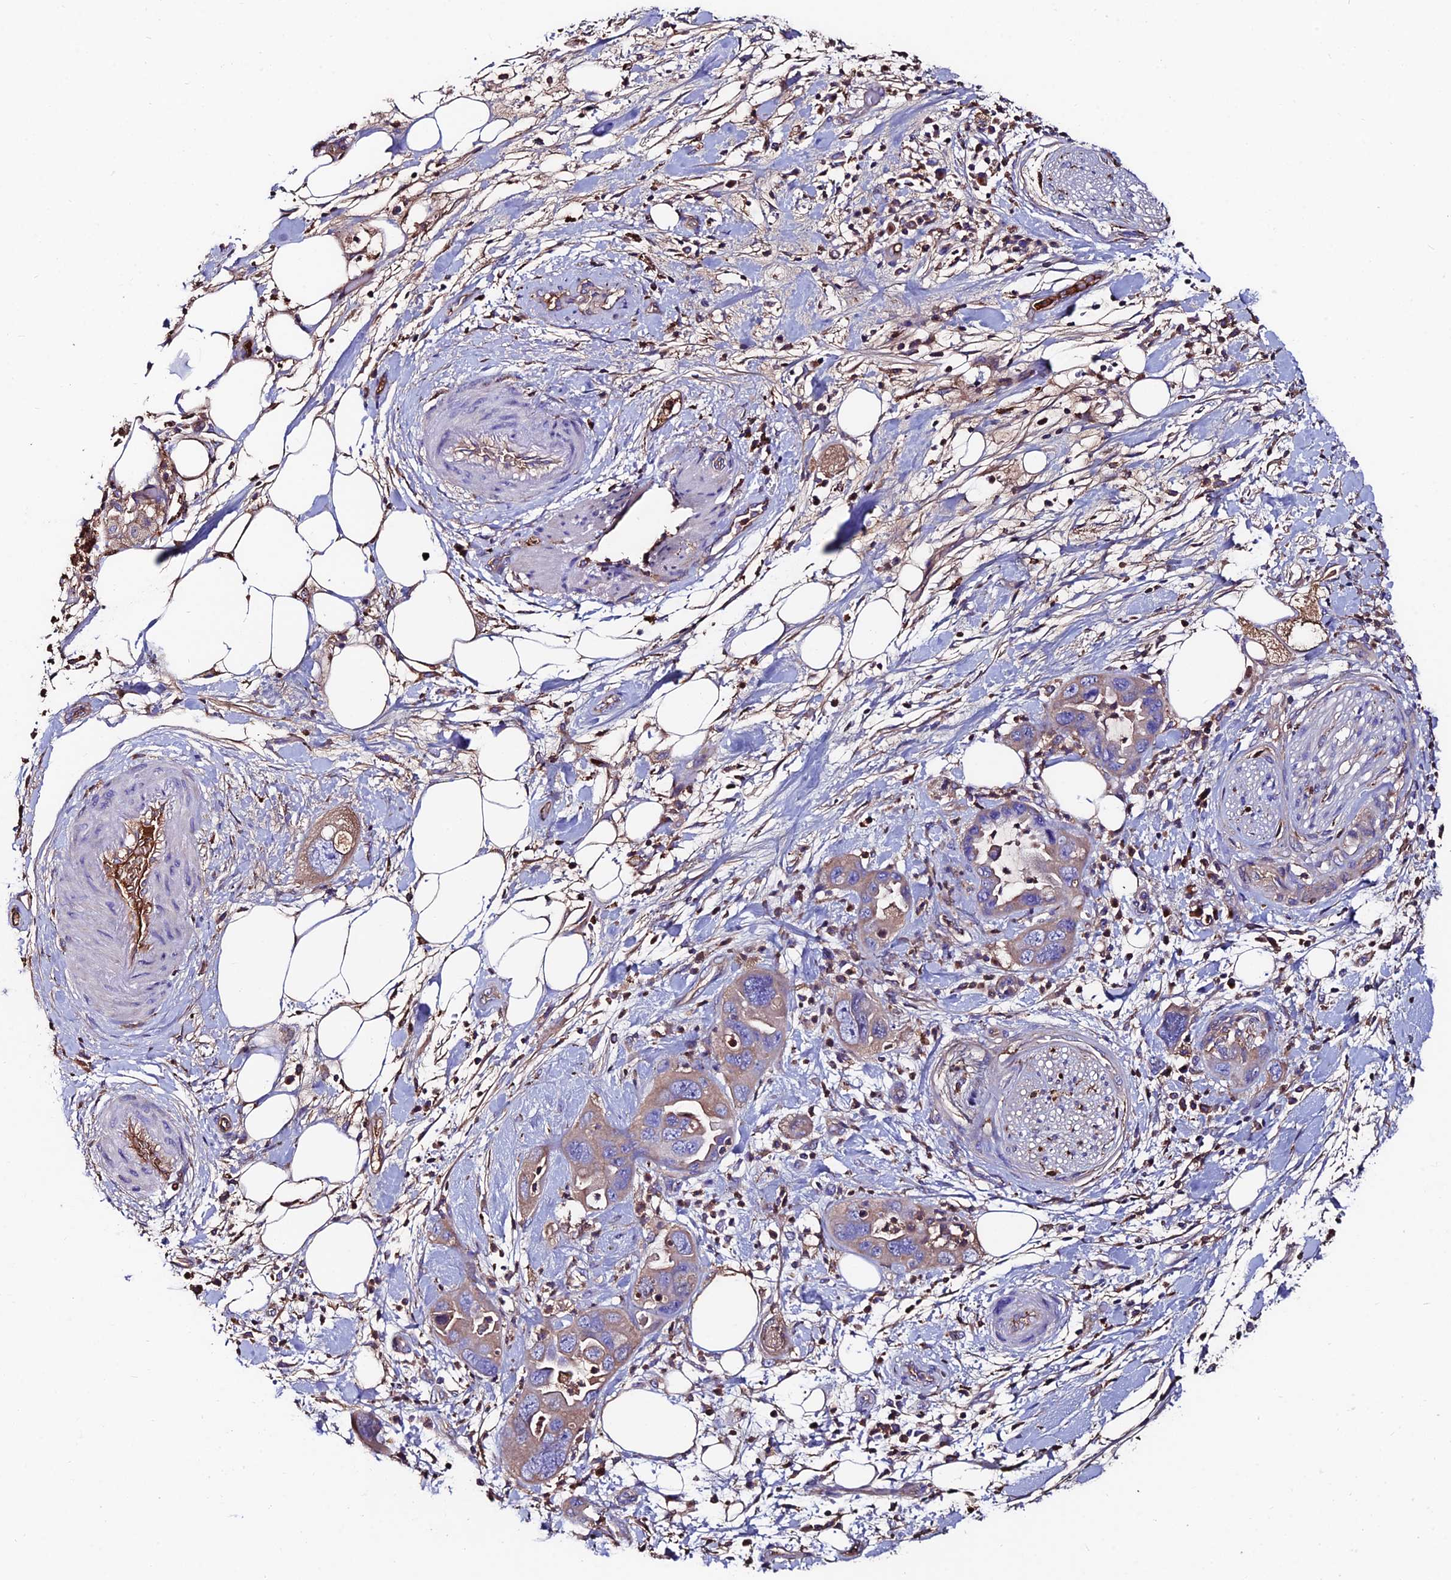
{"staining": {"intensity": "moderate", "quantity": ">75%", "location": "cytoplasmic/membranous"}, "tissue": "pancreatic cancer", "cell_type": "Tumor cells", "image_type": "cancer", "snomed": [{"axis": "morphology", "description": "Adenocarcinoma, NOS"}, {"axis": "topography", "description": "Pancreas"}], "caption": "Protein staining of pancreatic cancer (adenocarcinoma) tissue reveals moderate cytoplasmic/membranous positivity in approximately >75% of tumor cells.", "gene": "SLC25A16", "patient": {"sex": "female", "age": 71}}